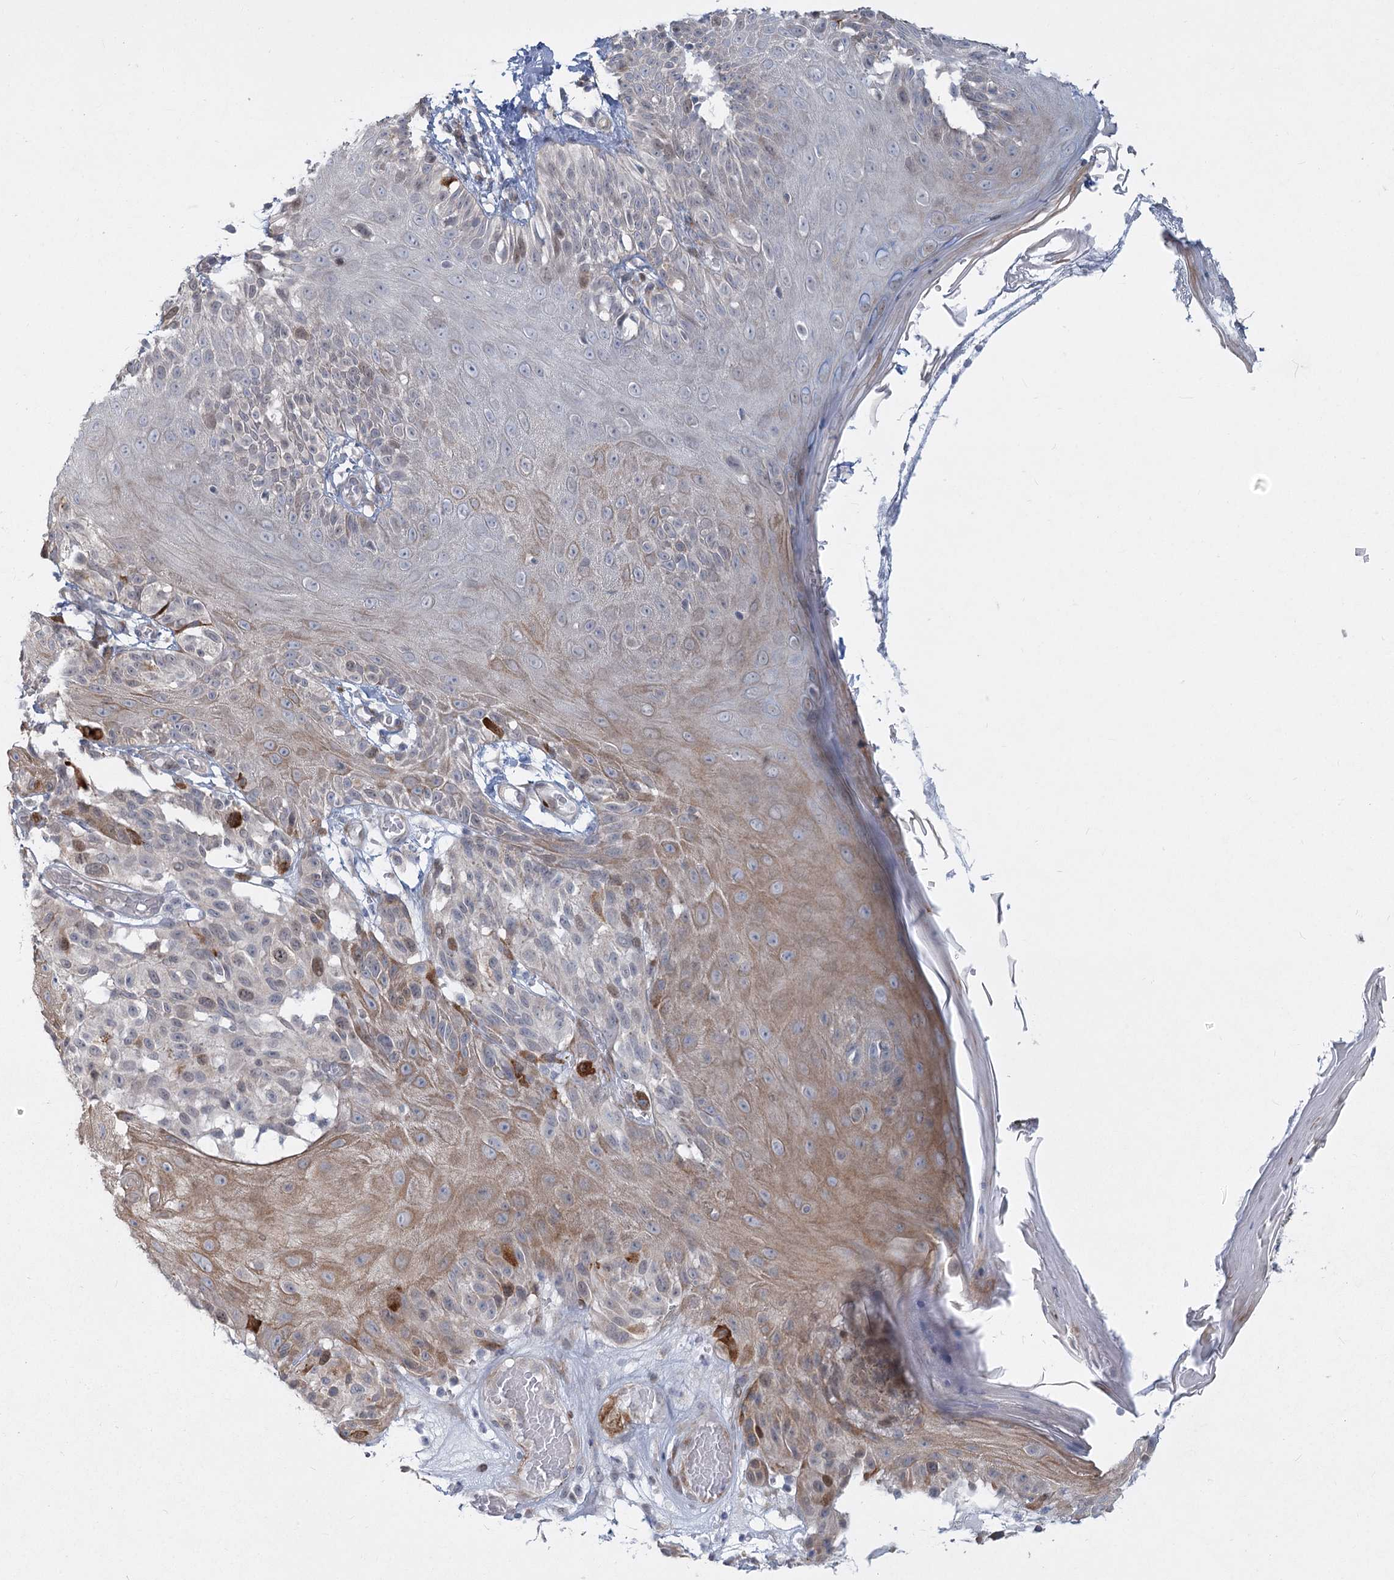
{"staining": {"intensity": "moderate", "quantity": "<25%", "location": "cytoplasmic/membranous,nuclear"}, "tissue": "melanoma", "cell_type": "Tumor cells", "image_type": "cancer", "snomed": [{"axis": "morphology", "description": "Malignant melanoma, NOS"}, {"axis": "topography", "description": "Skin"}], "caption": "A high-resolution micrograph shows immunohistochemistry (IHC) staining of malignant melanoma, which shows moderate cytoplasmic/membranous and nuclear positivity in approximately <25% of tumor cells.", "gene": "ABITRAM", "patient": {"sex": "male", "age": 83}}